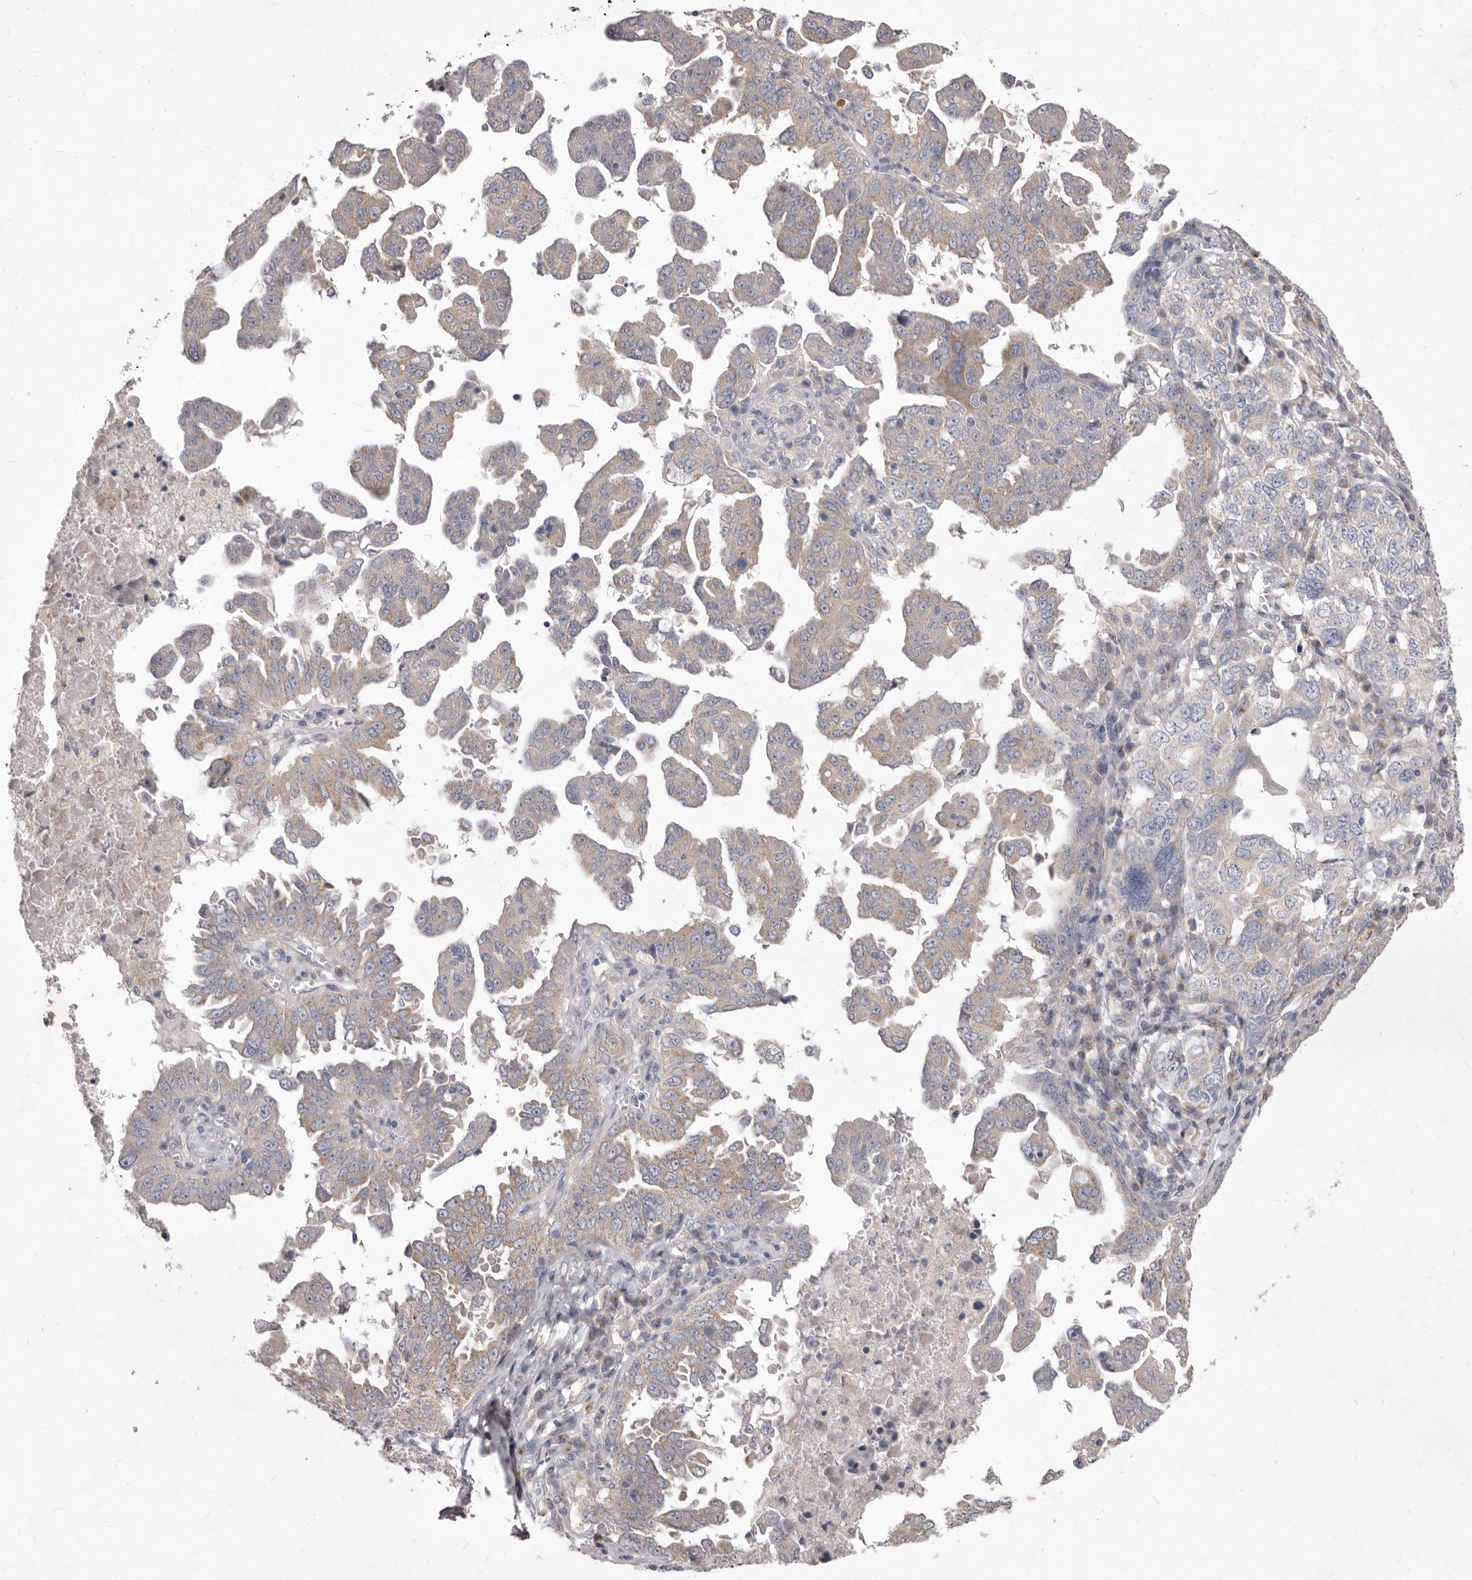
{"staining": {"intensity": "weak", "quantity": ">75%", "location": "cytoplasmic/membranous"}, "tissue": "ovarian cancer", "cell_type": "Tumor cells", "image_type": "cancer", "snomed": [{"axis": "morphology", "description": "Carcinoma, endometroid"}, {"axis": "topography", "description": "Ovary"}], "caption": "This micrograph demonstrates immunohistochemistry staining of human ovarian cancer (endometroid carcinoma), with low weak cytoplasmic/membranous positivity in approximately >75% of tumor cells.", "gene": "P2RX6", "patient": {"sex": "female", "age": 62}}